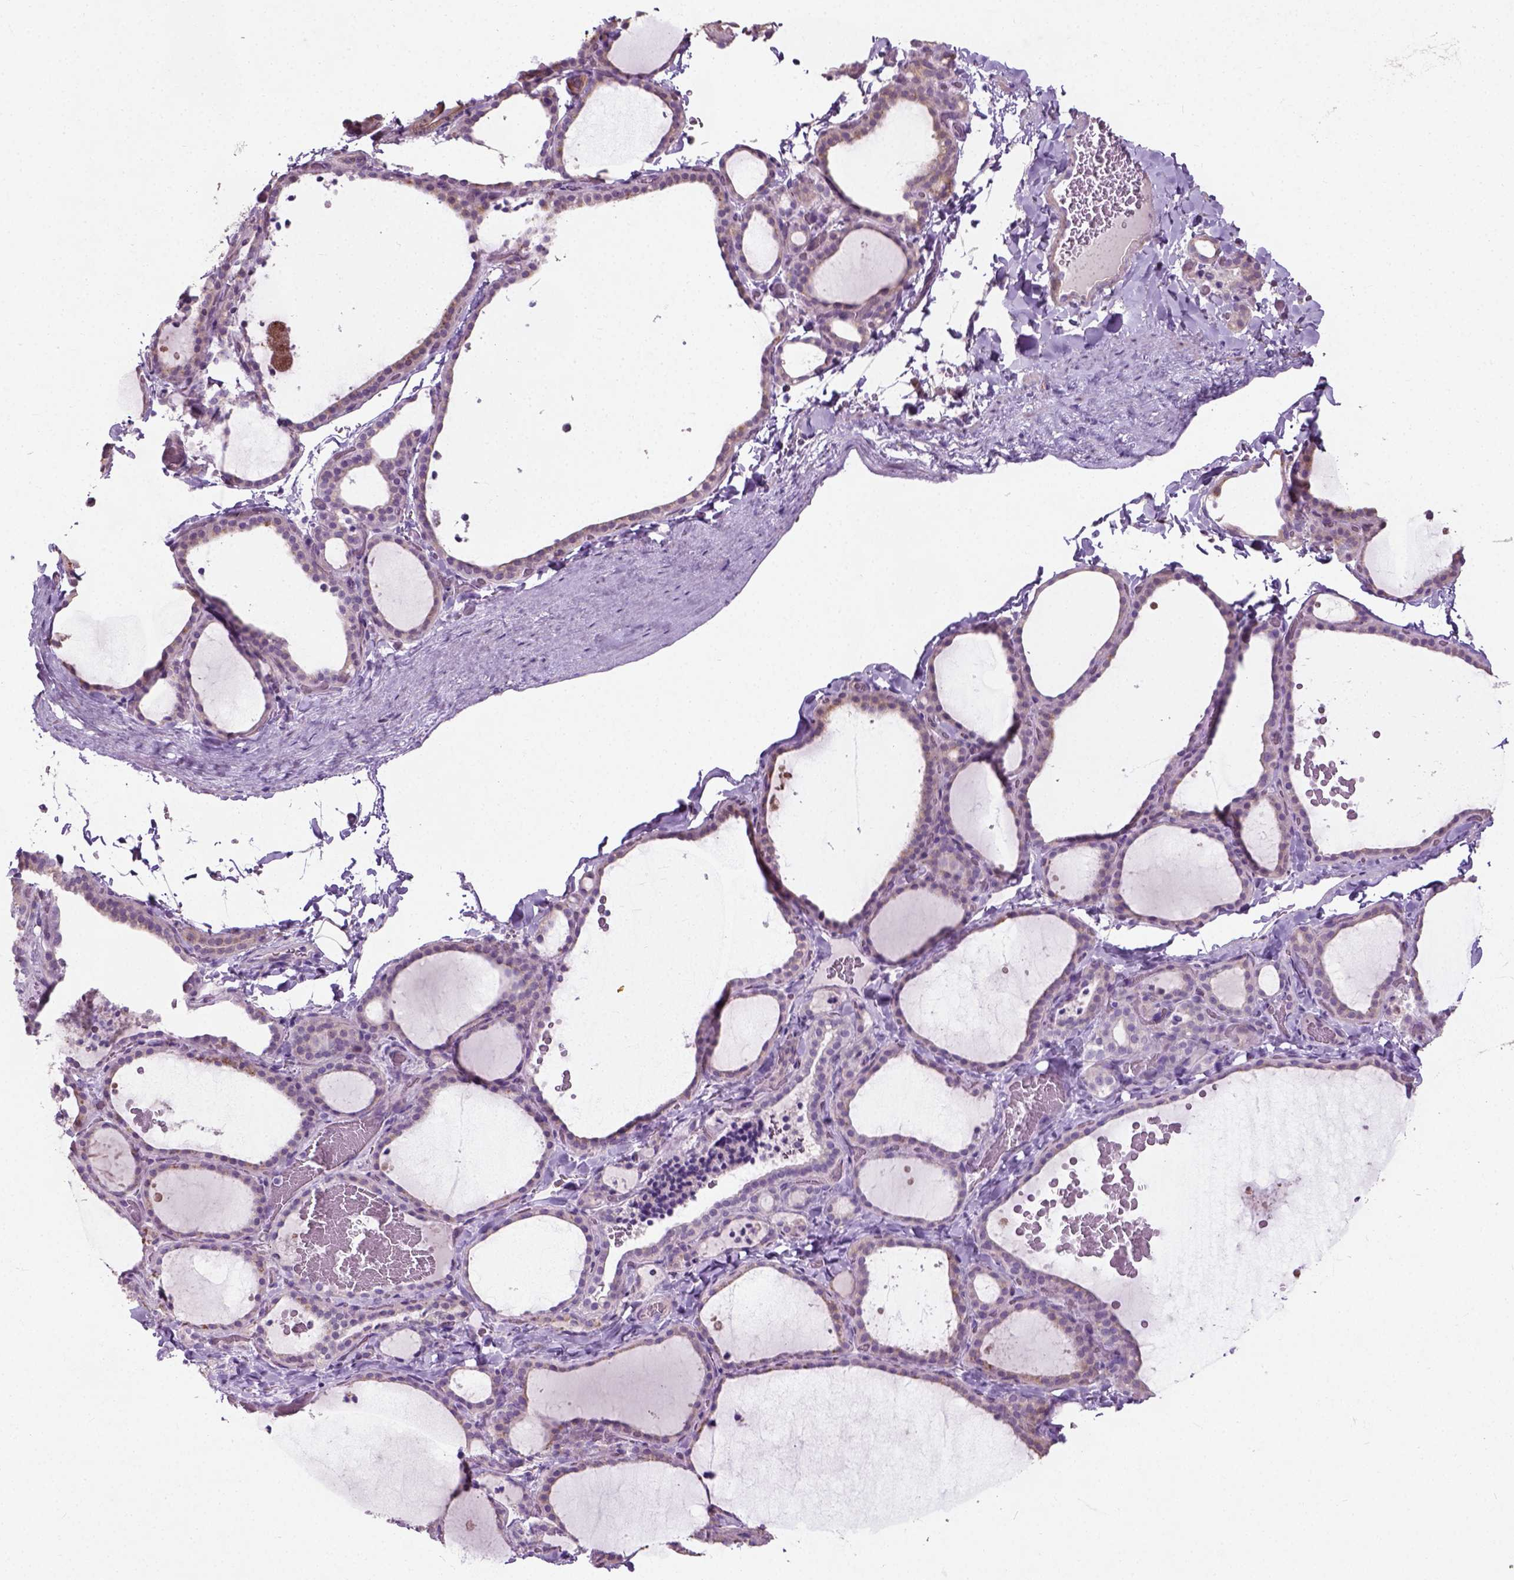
{"staining": {"intensity": "weak", "quantity": "25%-75%", "location": "cytoplasmic/membranous"}, "tissue": "thyroid gland", "cell_type": "Glandular cells", "image_type": "normal", "snomed": [{"axis": "morphology", "description": "Normal tissue, NOS"}, {"axis": "topography", "description": "Thyroid gland"}], "caption": "Immunohistochemistry (IHC) of unremarkable human thyroid gland displays low levels of weak cytoplasmic/membranous staining in about 25%-75% of glandular cells.", "gene": "PKP3", "patient": {"sex": "female", "age": 22}}